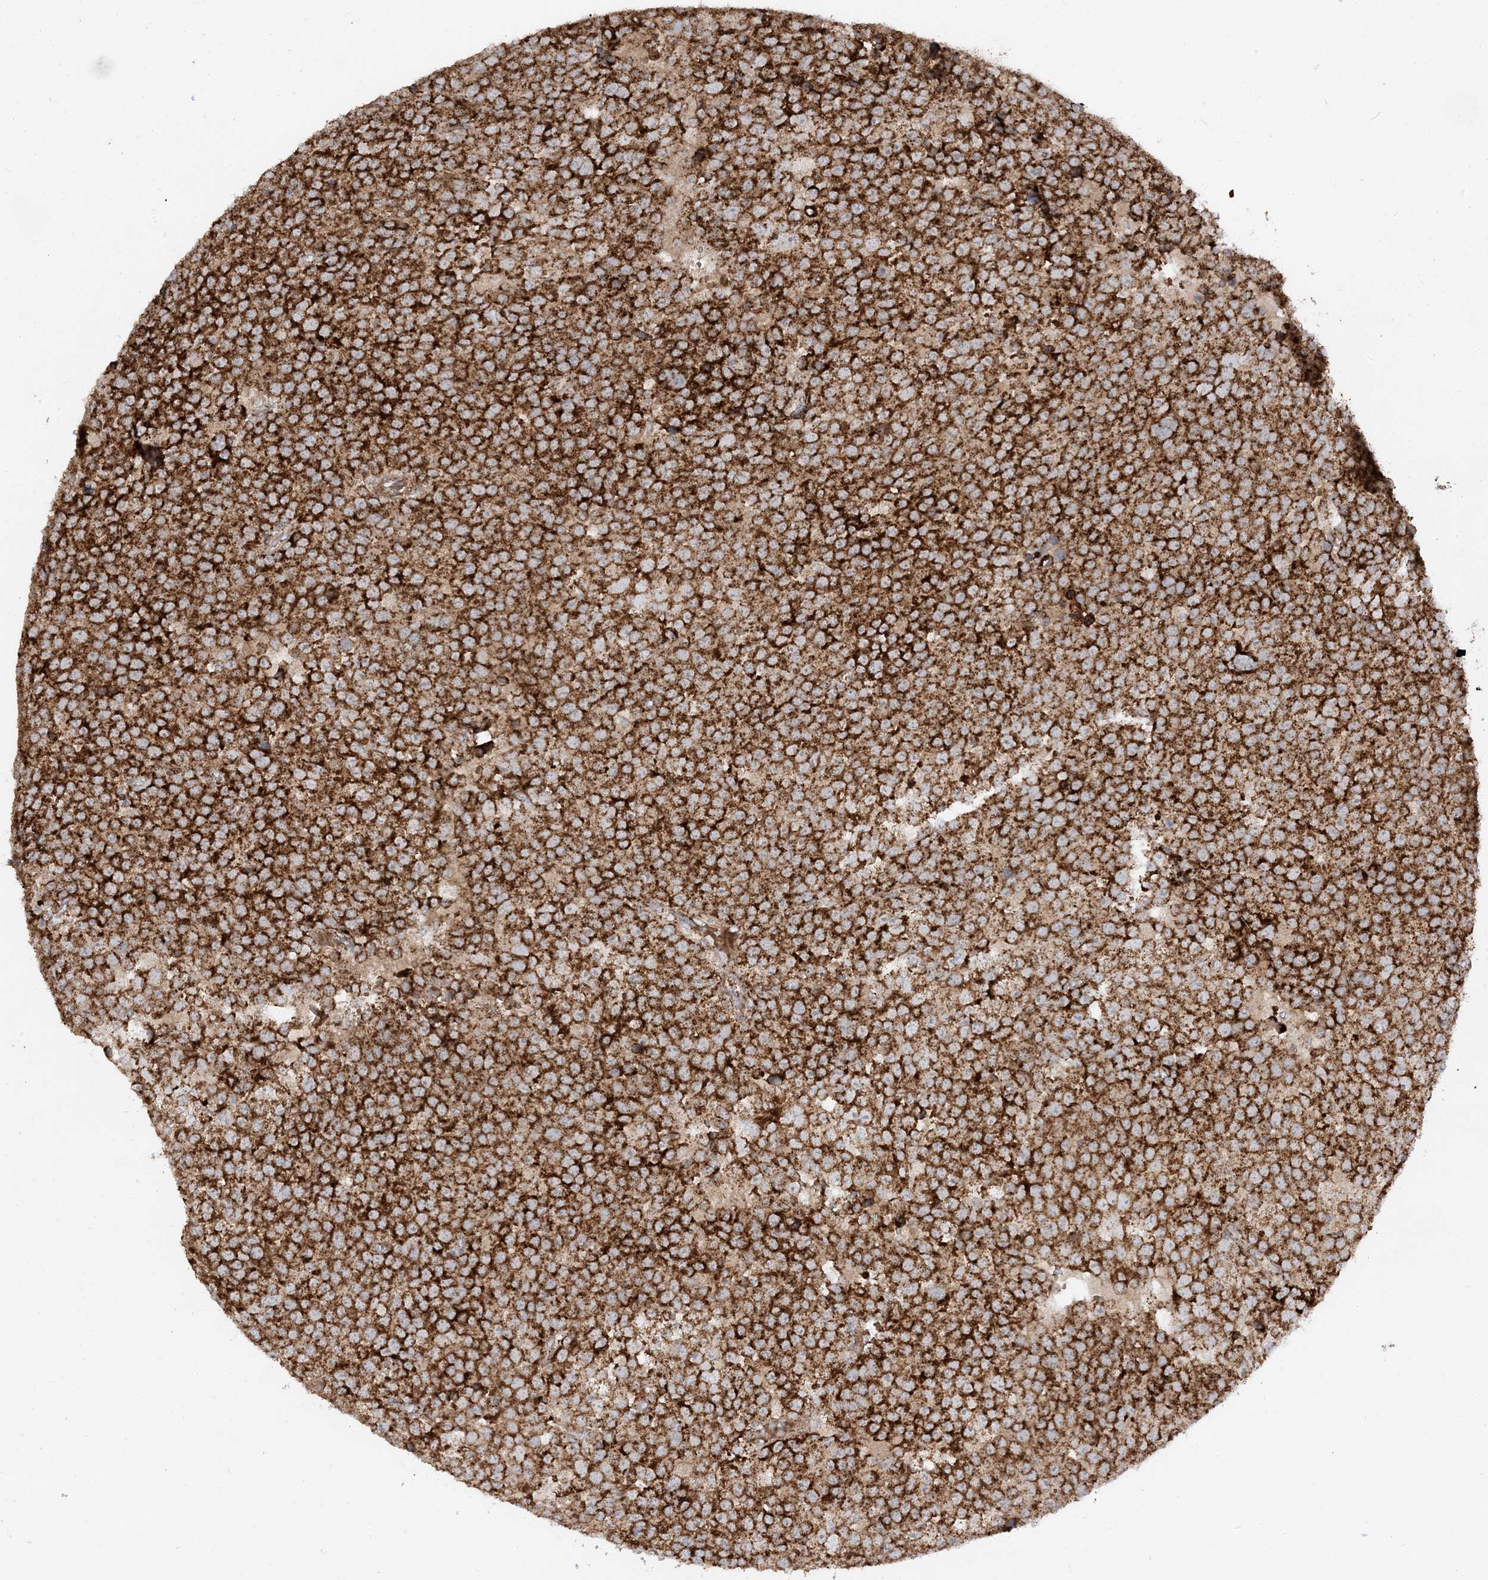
{"staining": {"intensity": "strong", "quantity": ">75%", "location": "cytoplasmic/membranous"}, "tissue": "testis cancer", "cell_type": "Tumor cells", "image_type": "cancer", "snomed": [{"axis": "morphology", "description": "Seminoma, NOS"}, {"axis": "topography", "description": "Testis"}], "caption": "This image exhibits testis seminoma stained with IHC to label a protein in brown. The cytoplasmic/membranous of tumor cells show strong positivity for the protein. Nuclei are counter-stained blue.", "gene": "AARS2", "patient": {"sex": "male", "age": 71}}